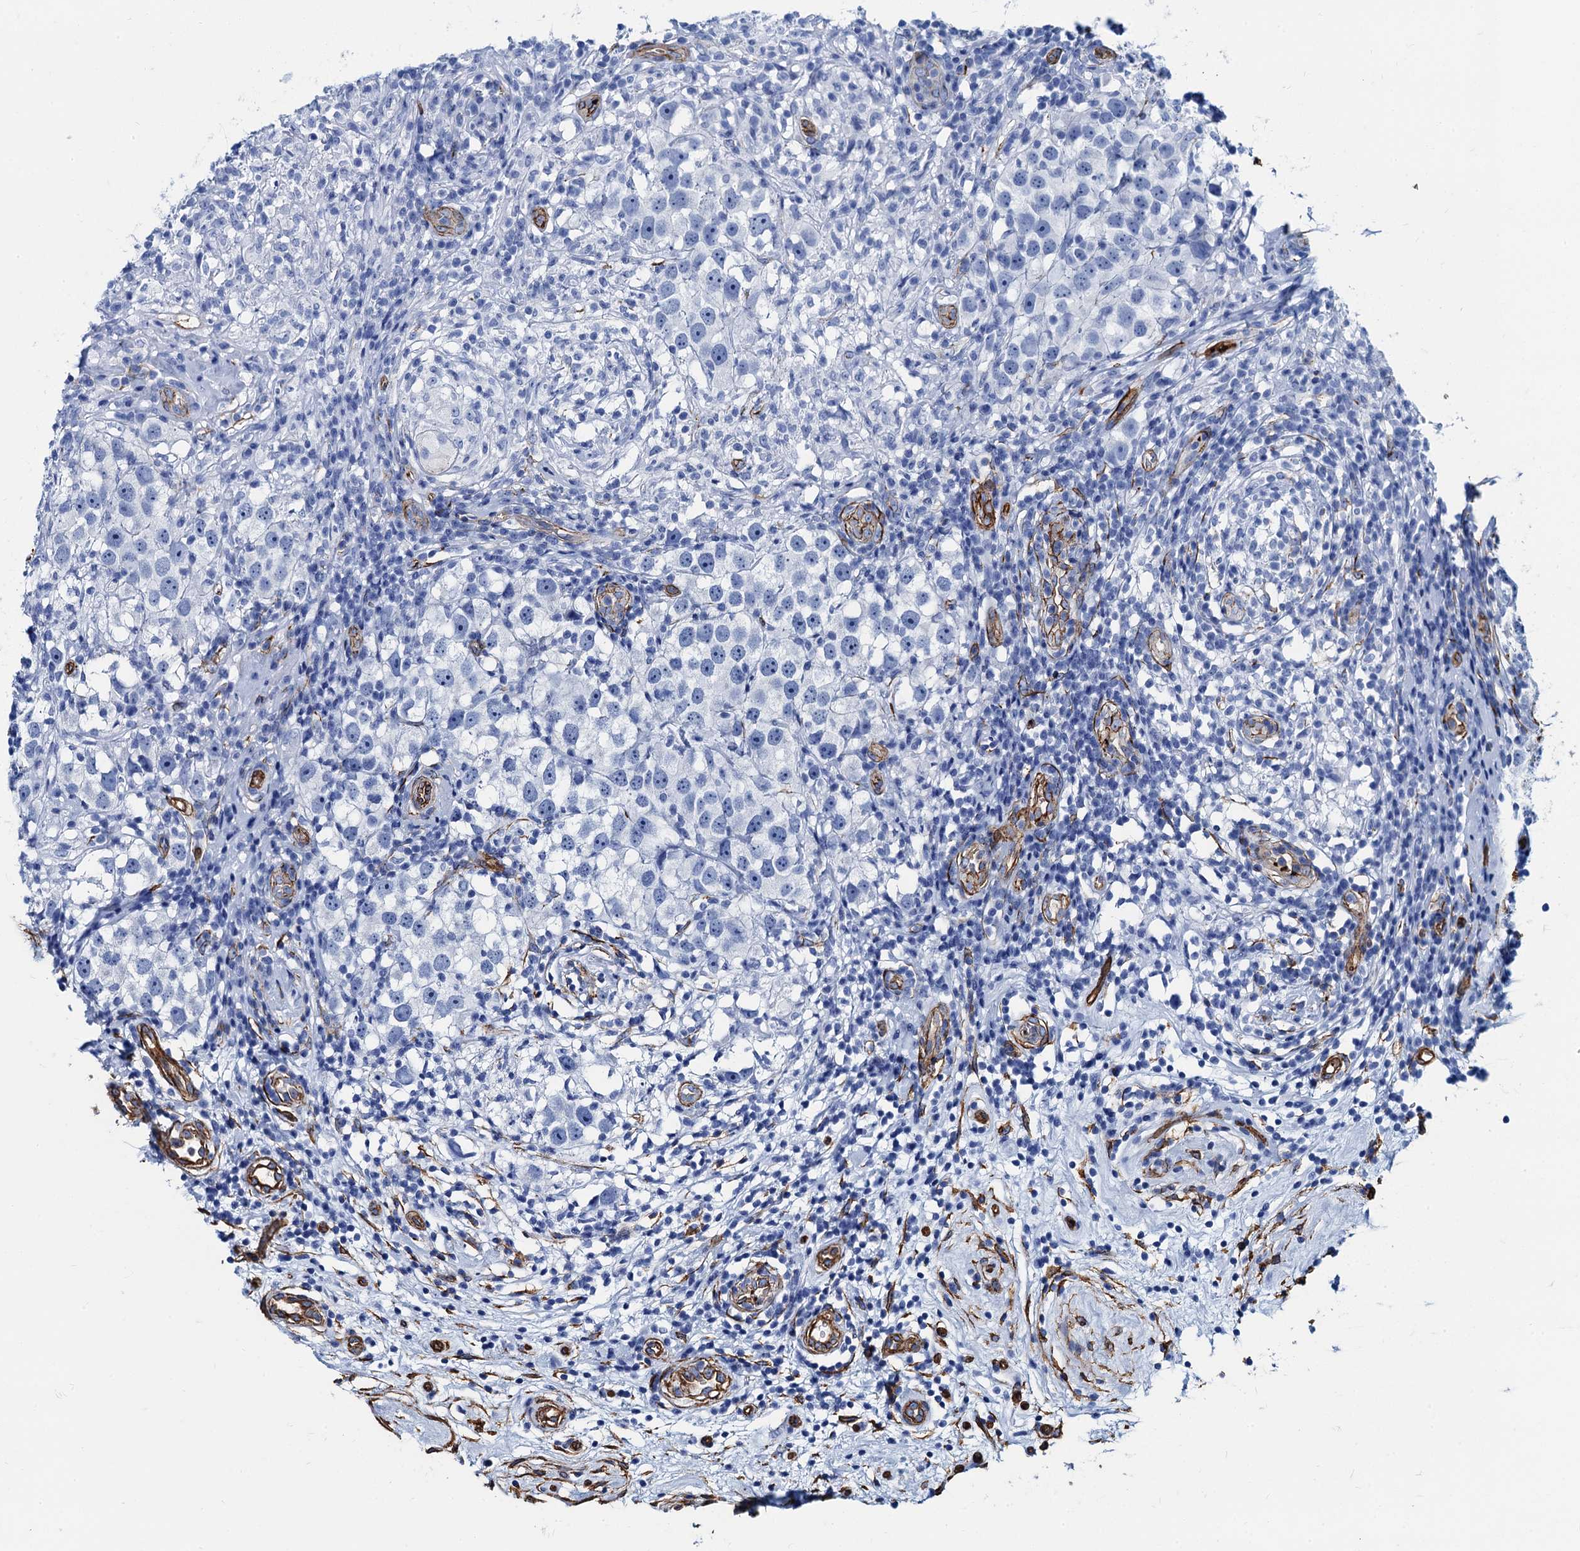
{"staining": {"intensity": "negative", "quantity": "none", "location": "none"}, "tissue": "testis cancer", "cell_type": "Tumor cells", "image_type": "cancer", "snomed": [{"axis": "morphology", "description": "Seminoma, NOS"}, {"axis": "topography", "description": "Testis"}], "caption": "Protein analysis of seminoma (testis) displays no significant staining in tumor cells.", "gene": "CAVIN2", "patient": {"sex": "male", "age": 49}}